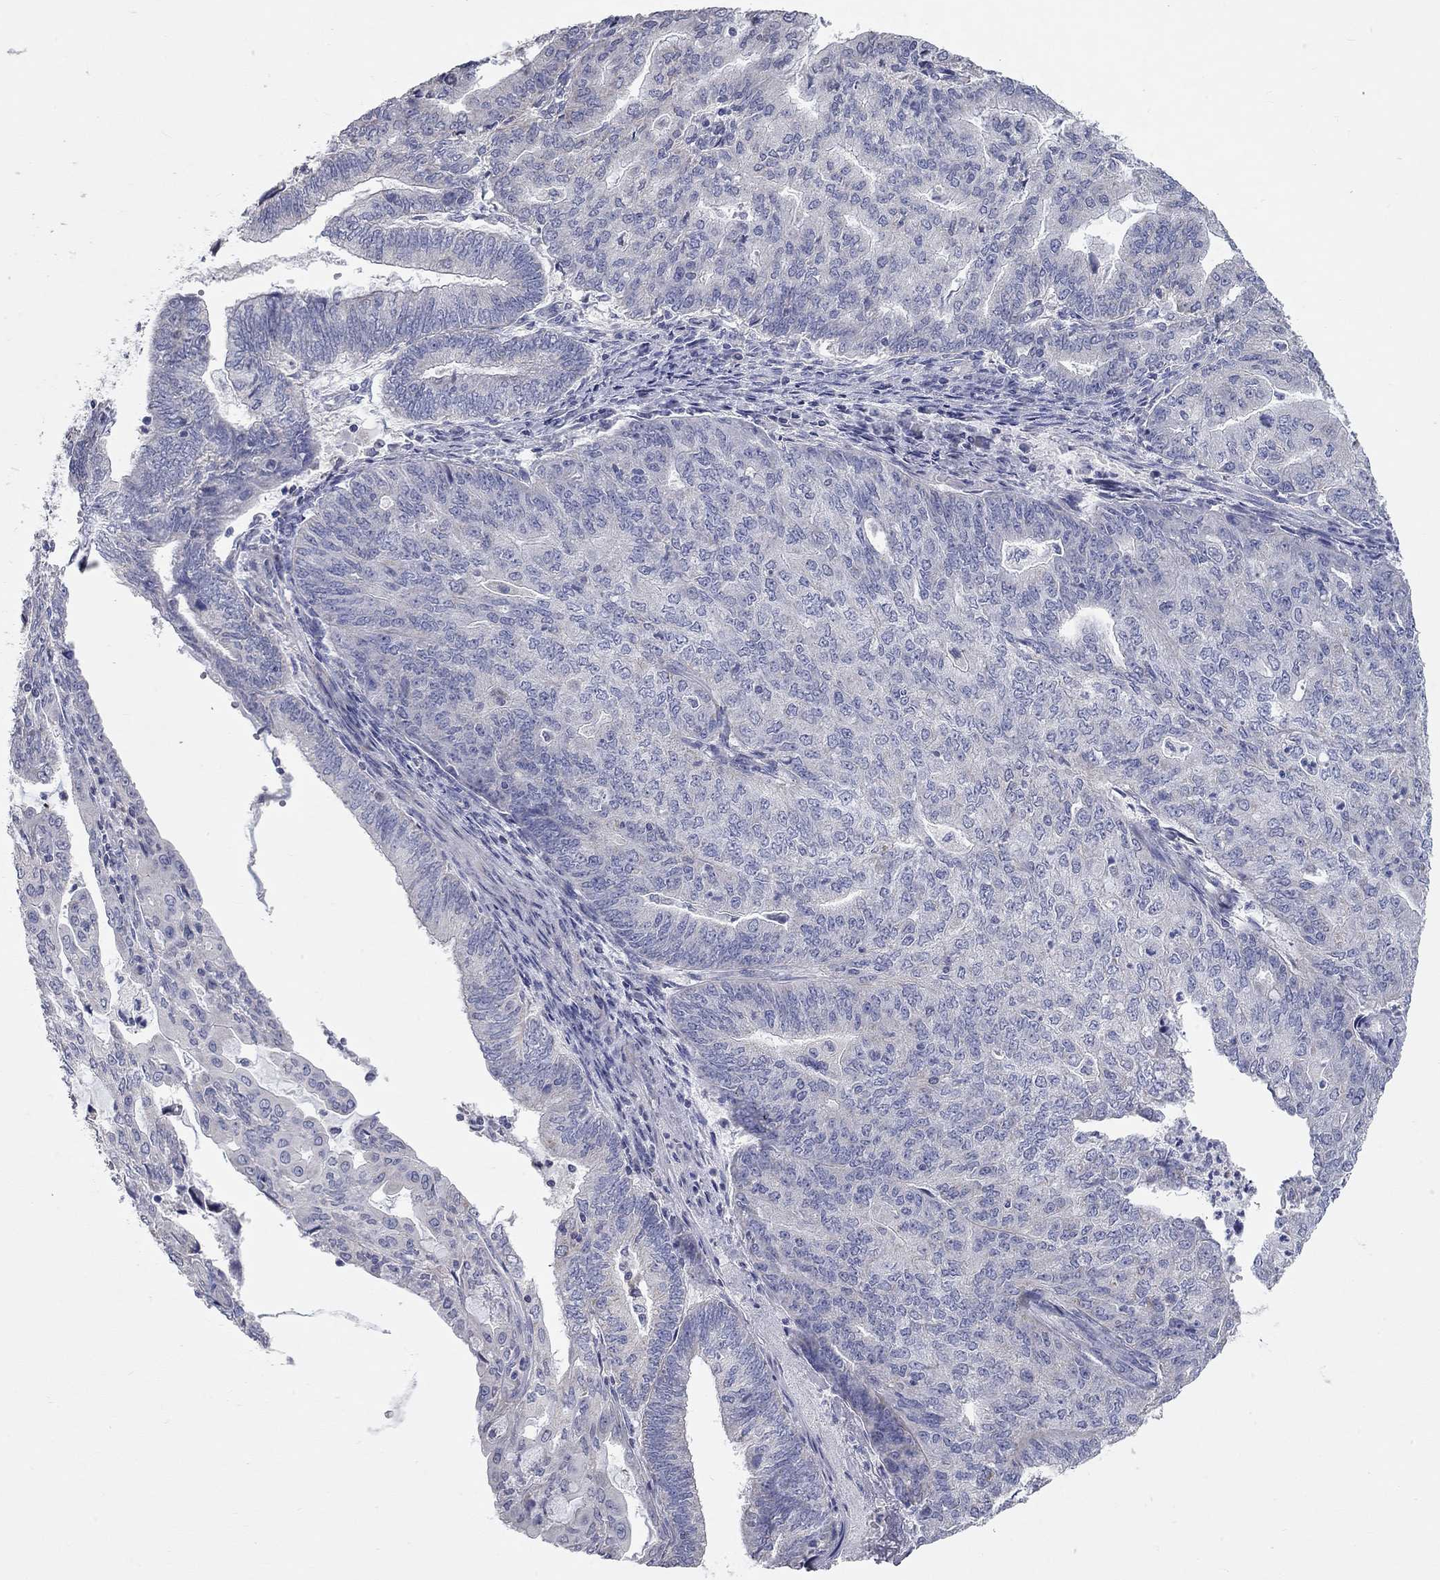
{"staining": {"intensity": "negative", "quantity": "none", "location": "none"}, "tissue": "endometrial cancer", "cell_type": "Tumor cells", "image_type": "cancer", "snomed": [{"axis": "morphology", "description": "Adenocarcinoma, NOS"}, {"axis": "topography", "description": "Endometrium"}], "caption": "A high-resolution micrograph shows immunohistochemistry (IHC) staining of endometrial cancer (adenocarcinoma), which shows no significant expression in tumor cells.", "gene": "CFAP161", "patient": {"sex": "female", "age": 82}}